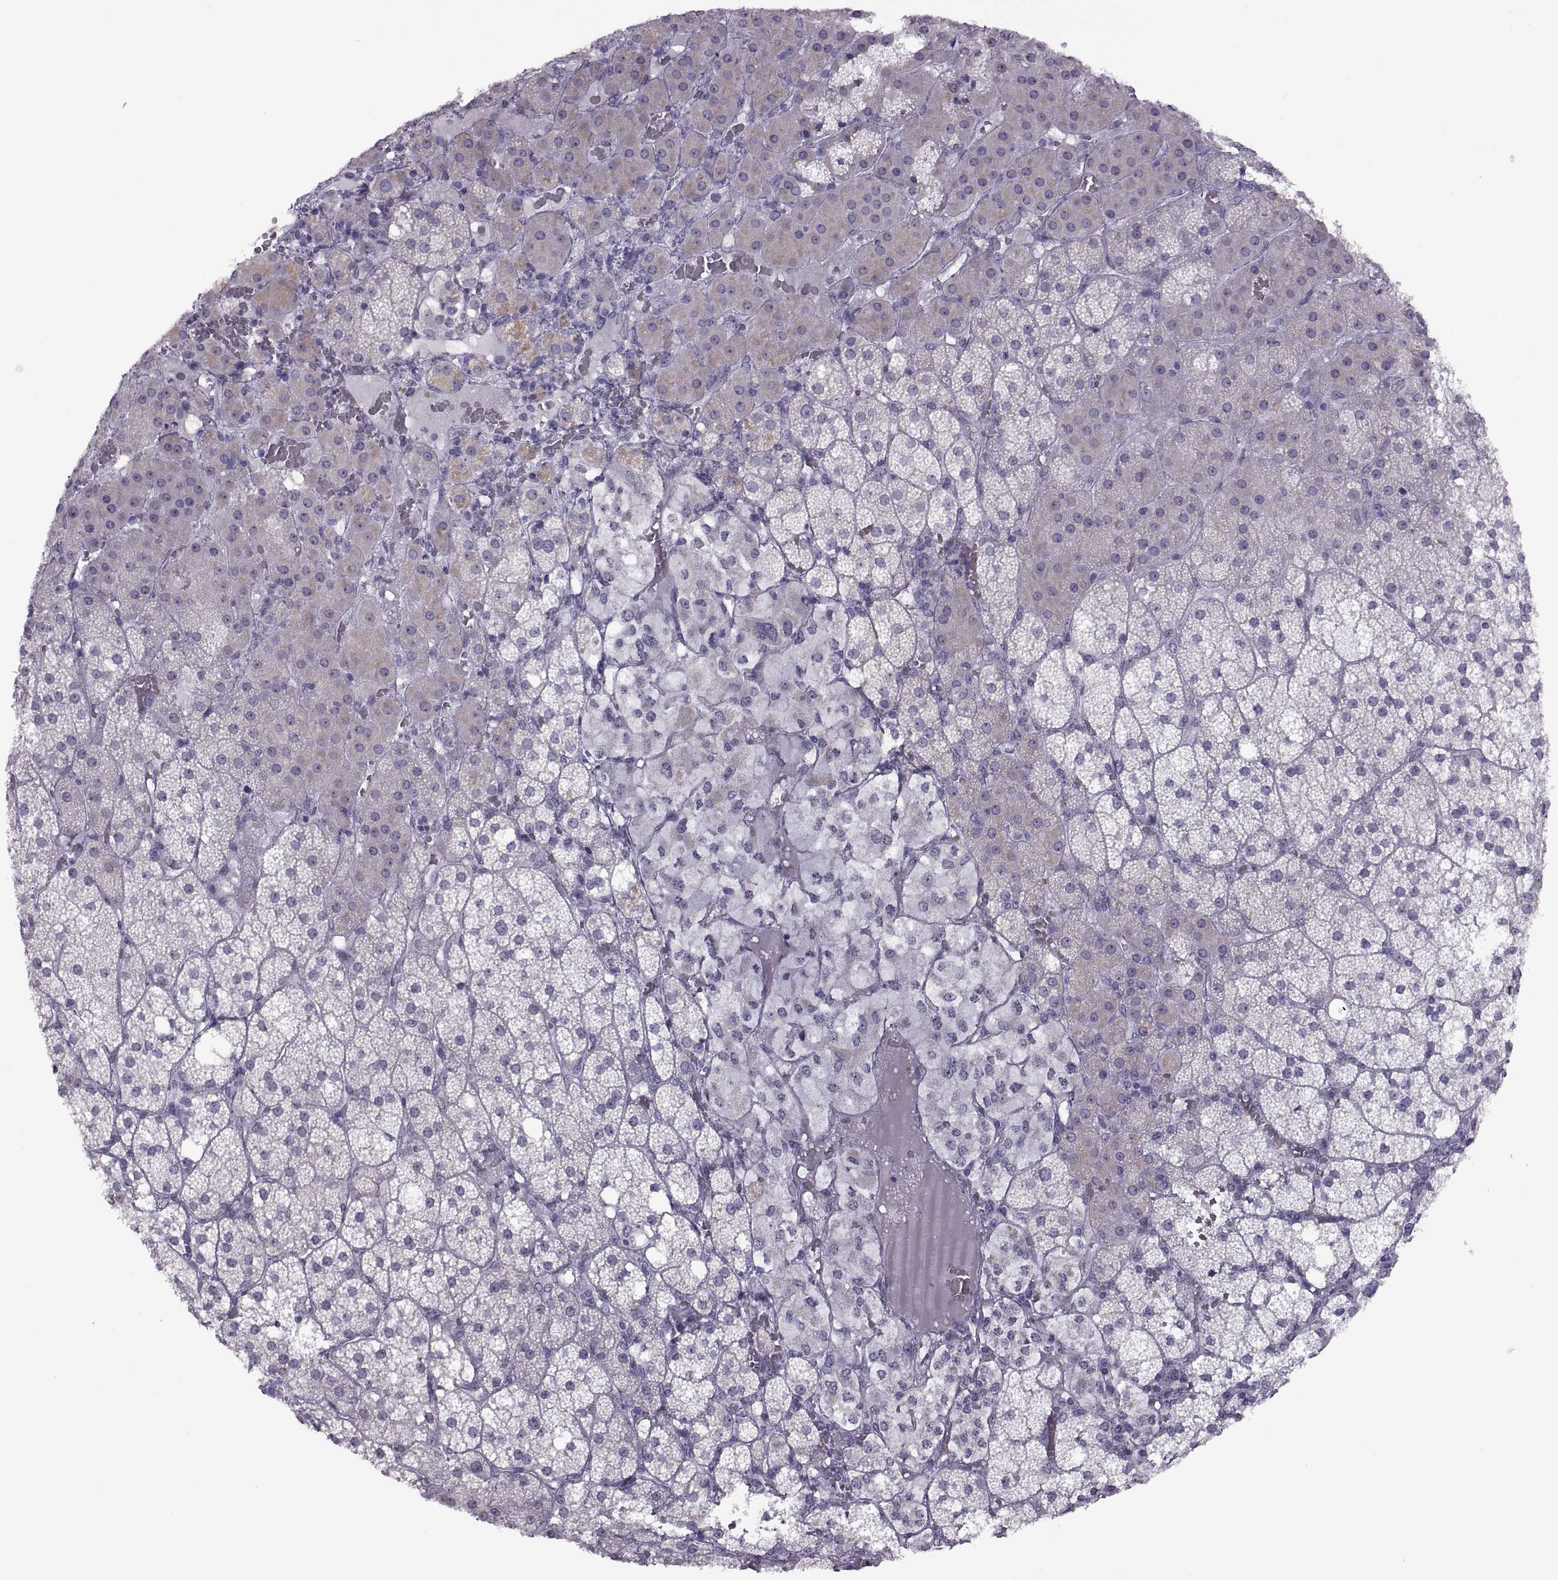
{"staining": {"intensity": "weak", "quantity": "<25%", "location": "cytoplasmic/membranous"}, "tissue": "adrenal gland", "cell_type": "Glandular cells", "image_type": "normal", "snomed": [{"axis": "morphology", "description": "Normal tissue, NOS"}, {"axis": "topography", "description": "Adrenal gland"}], "caption": "Image shows no significant protein staining in glandular cells of unremarkable adrenal gland. Nuclei are stained in blue.", "gene": "ASIC2", "patient": {"sex": "male", "age": 53}}